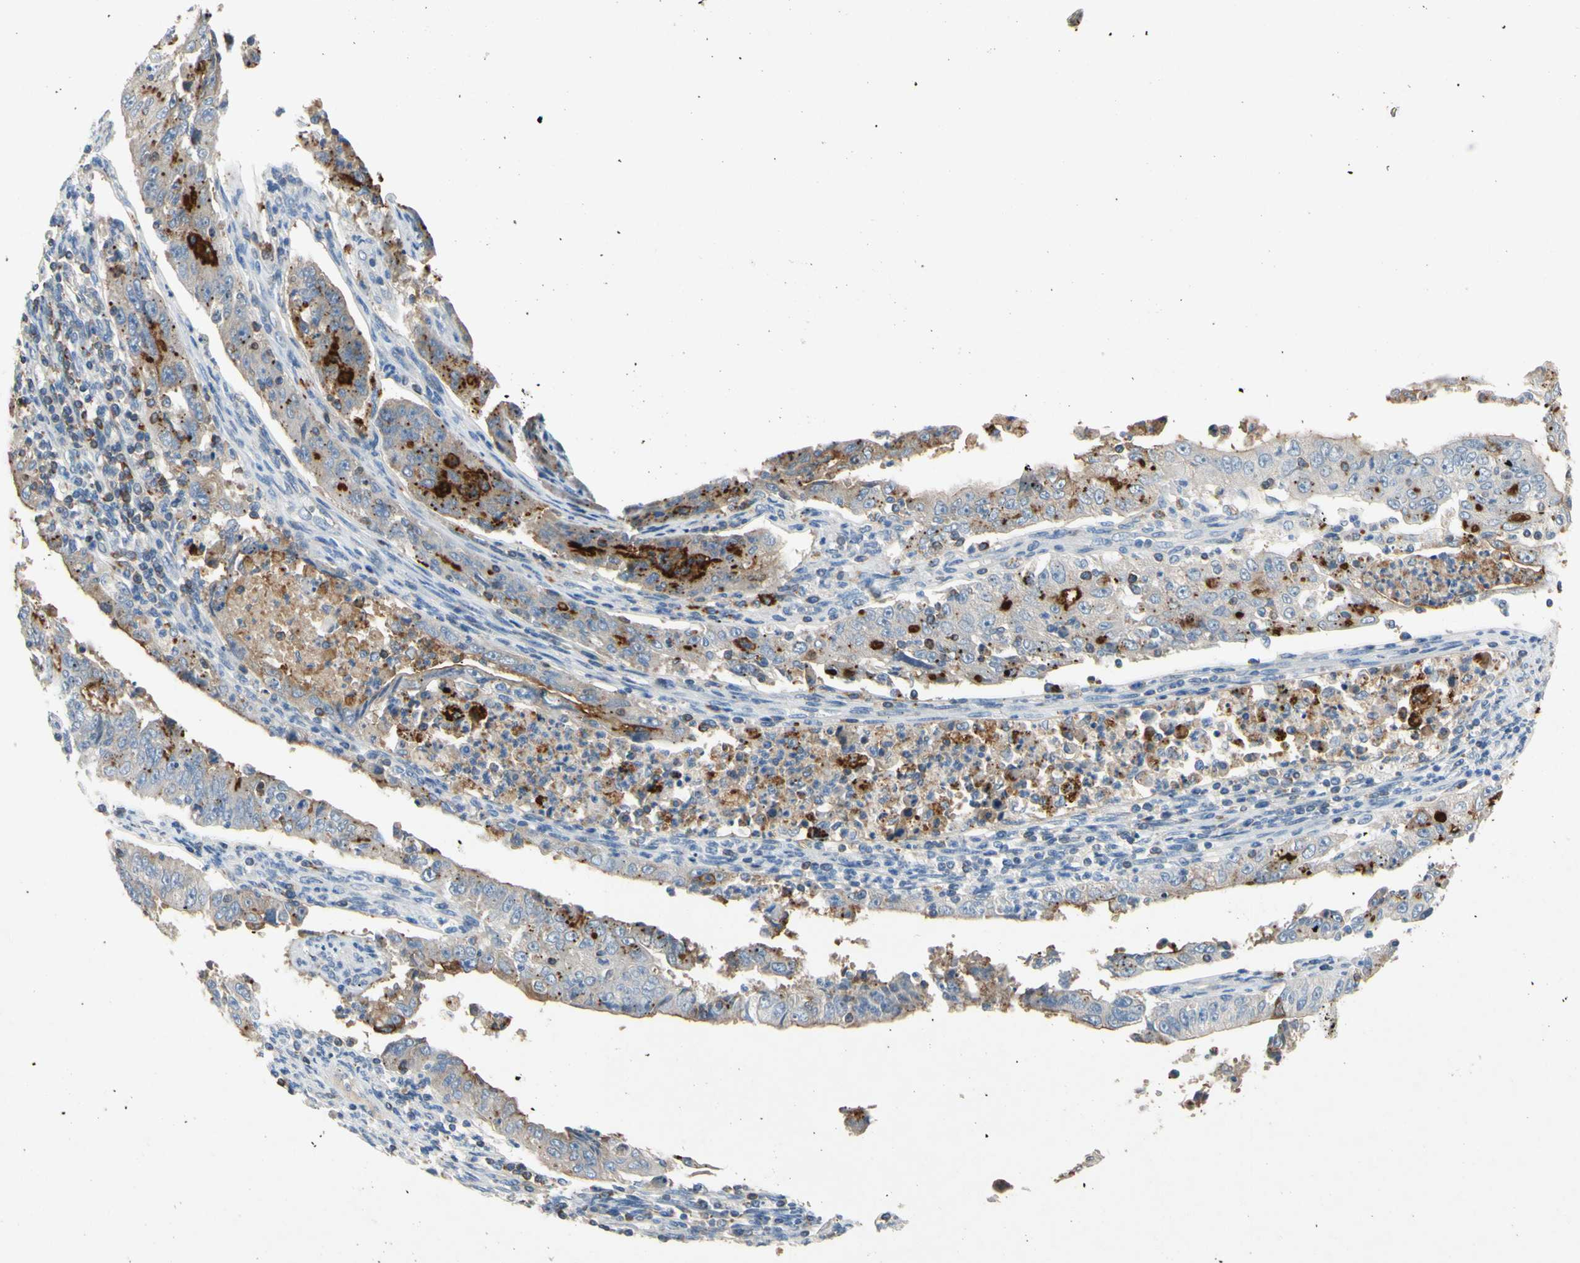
{"staining": {"intensity": "weak", "quantity": ">75%", "location": "cytoplasmic/membranous"}, "tissue": "endometrial cancer", "cell_type": "Tumor cells", "image_type": "cancer", "snomed": [{"axis": "morphology", "description": "Adenocarcinoma, NOS"}, {"axis": "topography", "description": "Endometrium"}], "caption": "DAB (3,3'-diaminobenzidine) immunohistochemical staining of human endometrial cancer demonstrates weak cytoplasmic/membranous protein staining in approximately >75% of tumor cells. Ihc stains the protein of interest in brown and the nuclei are stained blue.", "gene": "MUC1", "patient": {"sex": "female", "age": 42}}